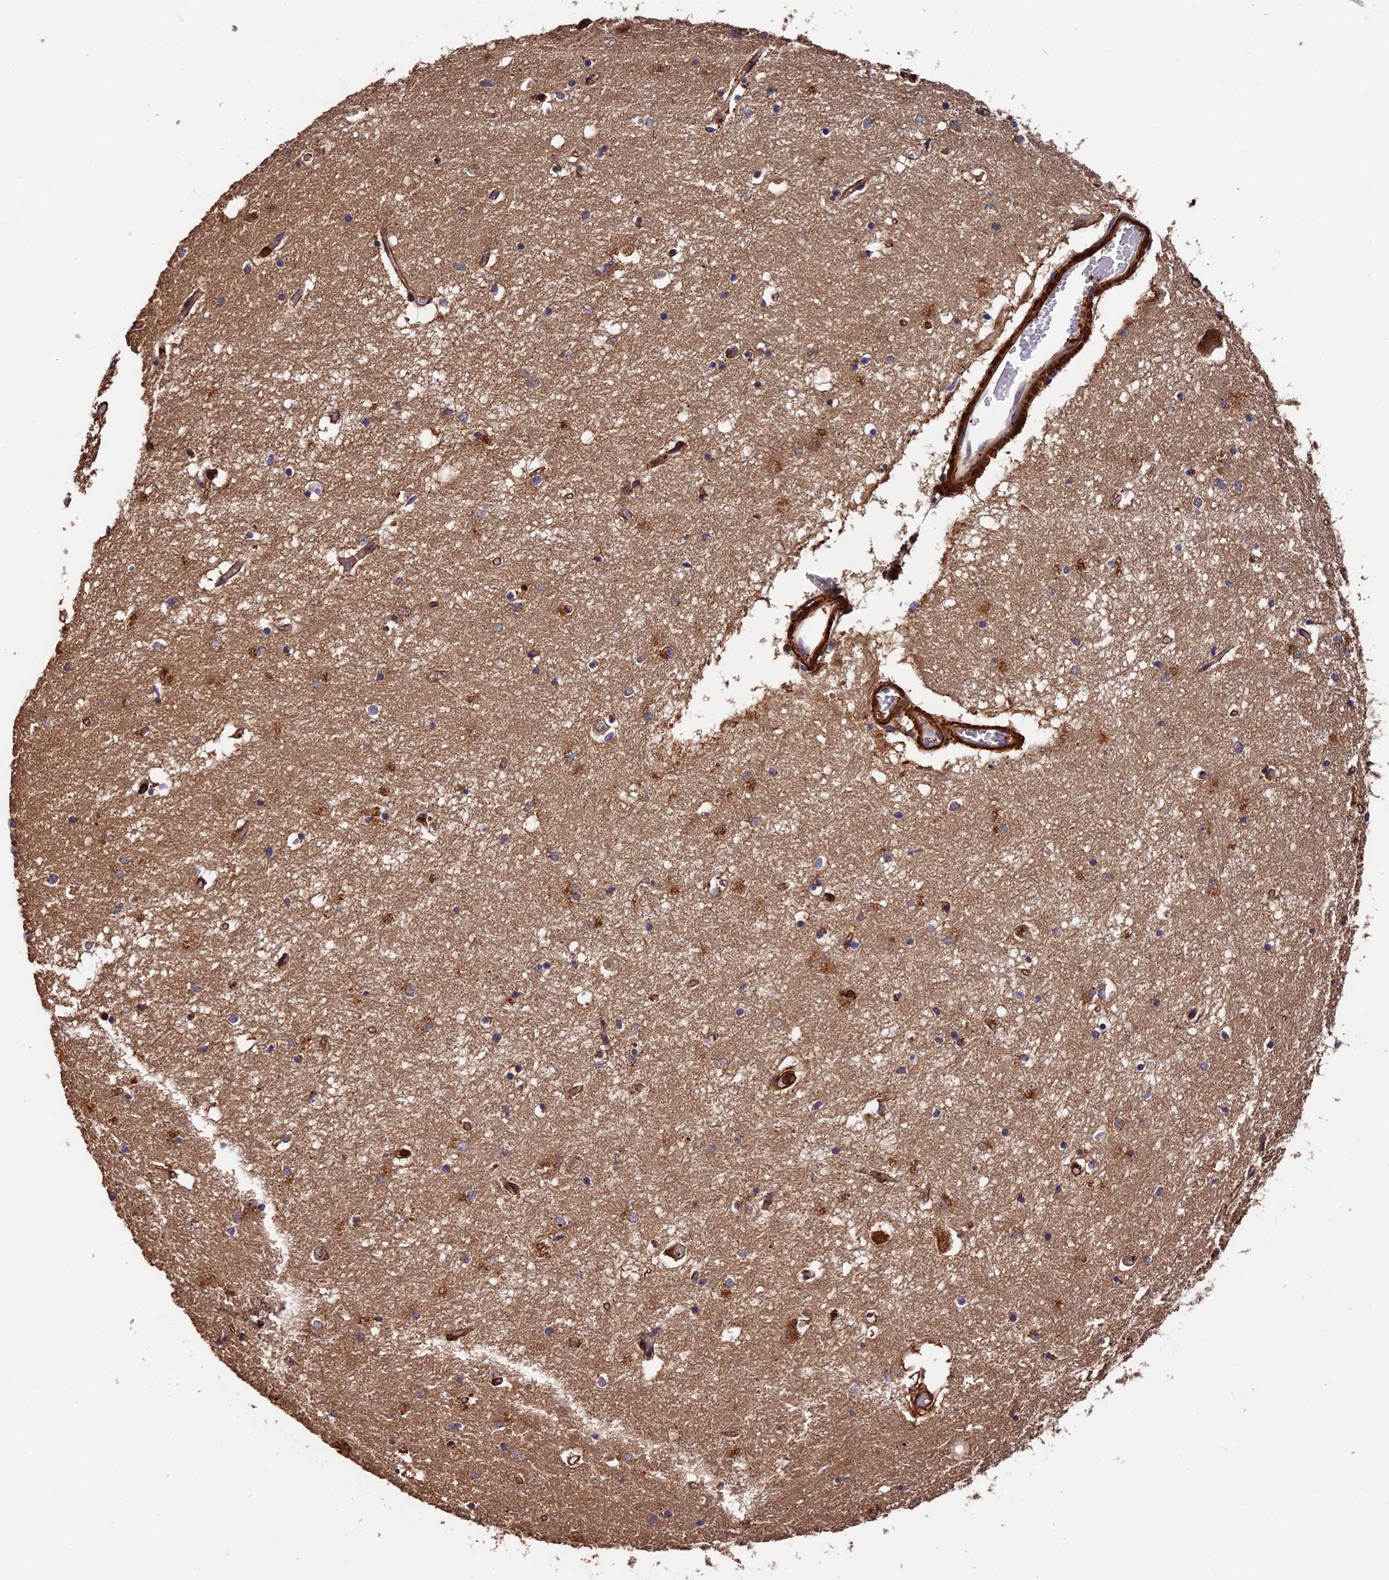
{"staining": {"intensity": "moderate", "quantity": "25%-75%", "location": "cytoplasmic/membranous"}, "tissue": "hippocampus", "cell_type": "Glial cells", "image_type": "normal", "snomed": [{"axis": "morphology", "description": "Normal tissue, NOS"}, {"axis": "topography", "description": "Hippocampus"}], "caption": "Brown immunohistochemical staining in normal human hippocampus displays moderate cytoplasmic/membranous positivity in about 25%-75% of glial cells.", "gene": "MMP15", "patient": {"sex": "male", "age": 70}}